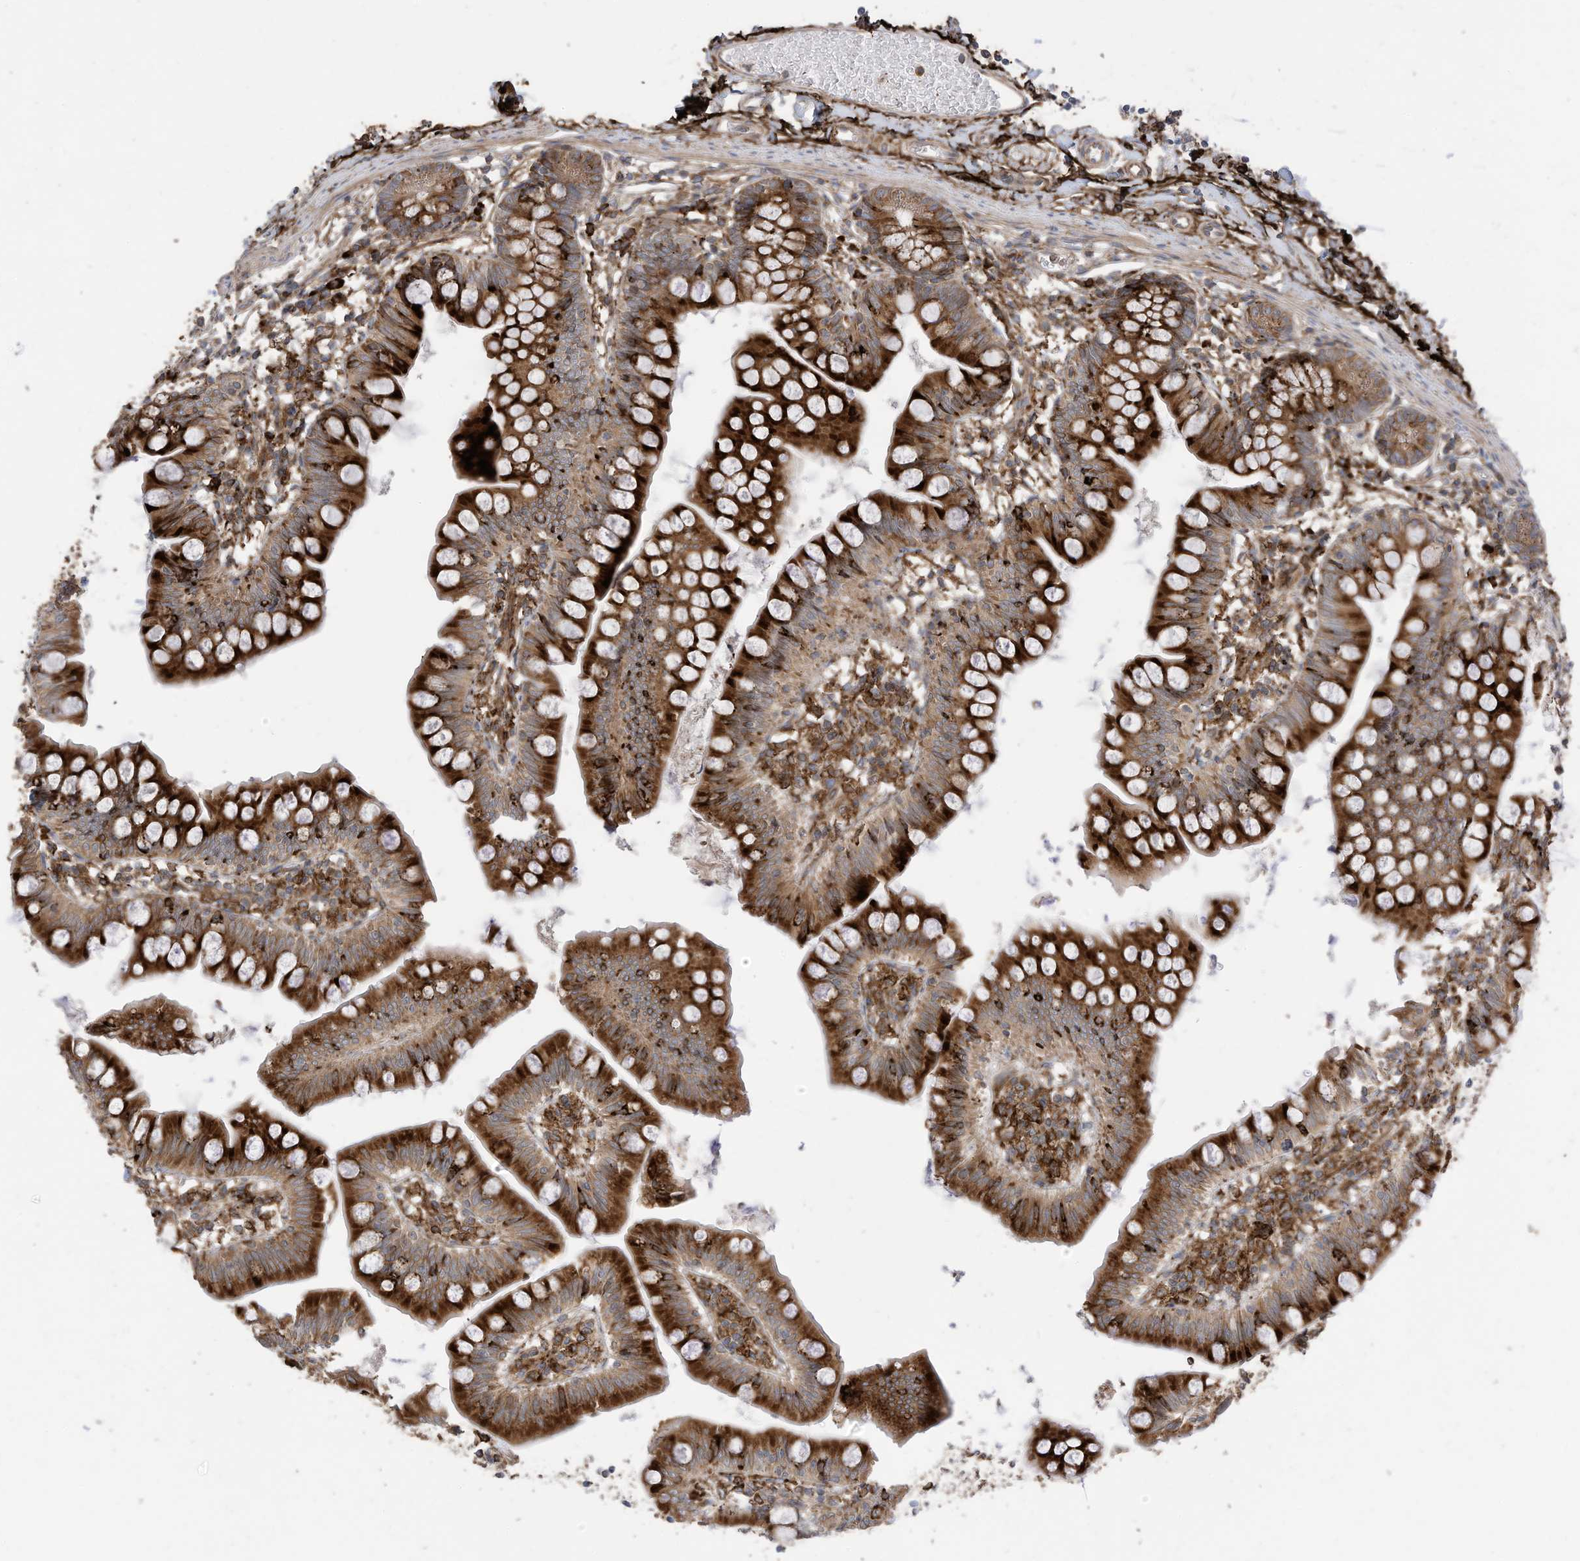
{"staining": {"intensity": "strong", "quantity": ">75%", "location": "cytoplasmic/membranous"}, "tissue": "small intestine", "cell_type": "Glandular cells", "image_type": "normal", "snomed": [{"axis": "morphology", "description": "Normal tissue, NOS"}, {"axis": "topography", "description": "Small intestine"}], "caption": "DAB (3,3'-diaminobenzidine) immunohistochemical staining of normal human small intestine demonstrates strong cytoplasmic/membranous protein positivity in approximately >75% of glandular cells.", "gene": "TRNAU1AP", "patient": {"sex": "male", "age": 7}}